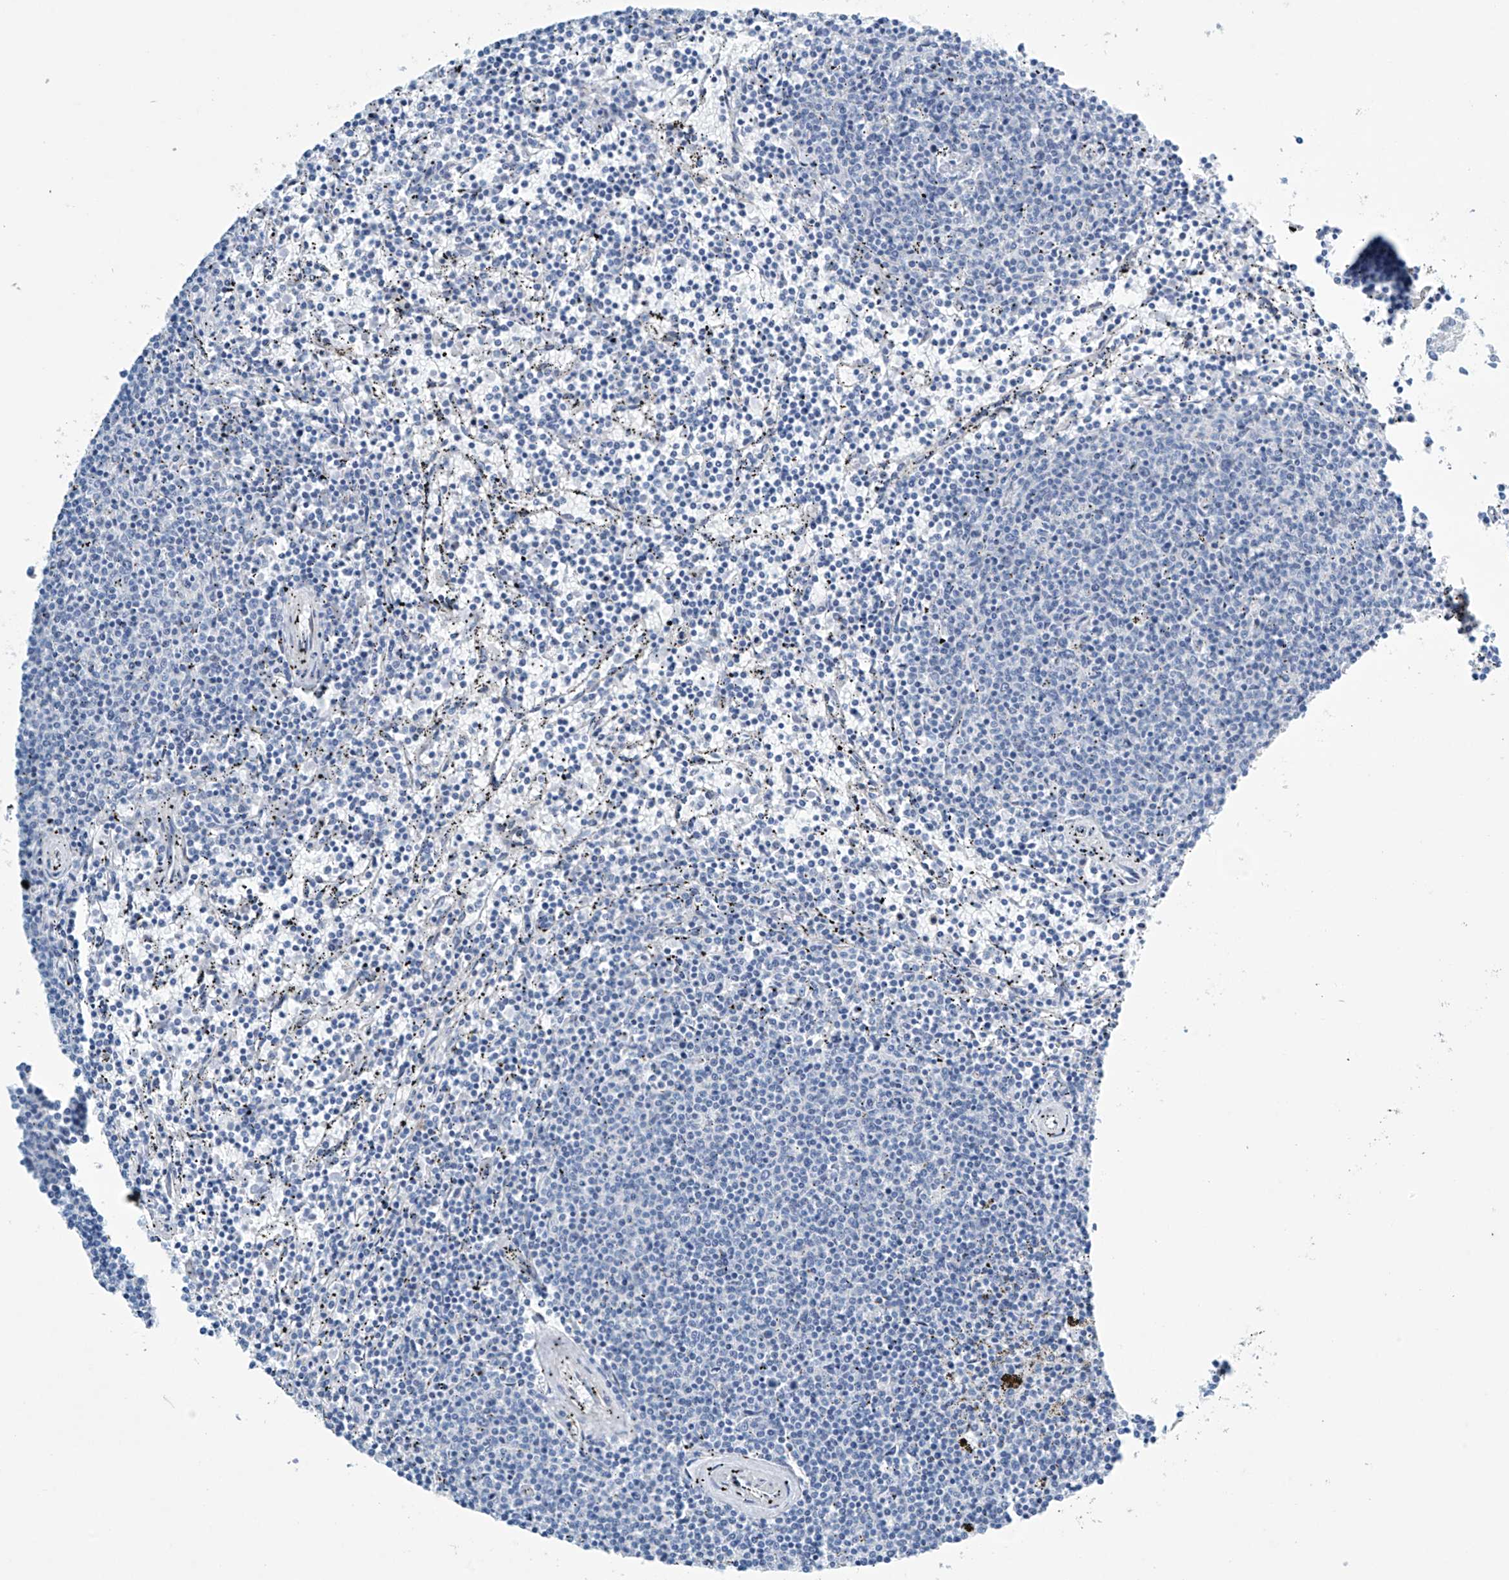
{"staining": {"intensity": "negative", "quantity": "none", "location": "none"}, "tissue": "lymphoma", "cell_type": "Tumor cells", "image_type": "cancer", "snomed": [{"axis": "morphology", "description": "Malignant lymphoma, non-Hodgkin's type, Low grade"}, {"axis": "topography", "description": "Spleen"}], "caption": "The IHC image has no significant positivity in tumor cells of low-grade malignant lymphoma, non-Hodgkin's type tissue.", "gene": "SLC35A5", "patient": {"sex": "female", "age": 50}}